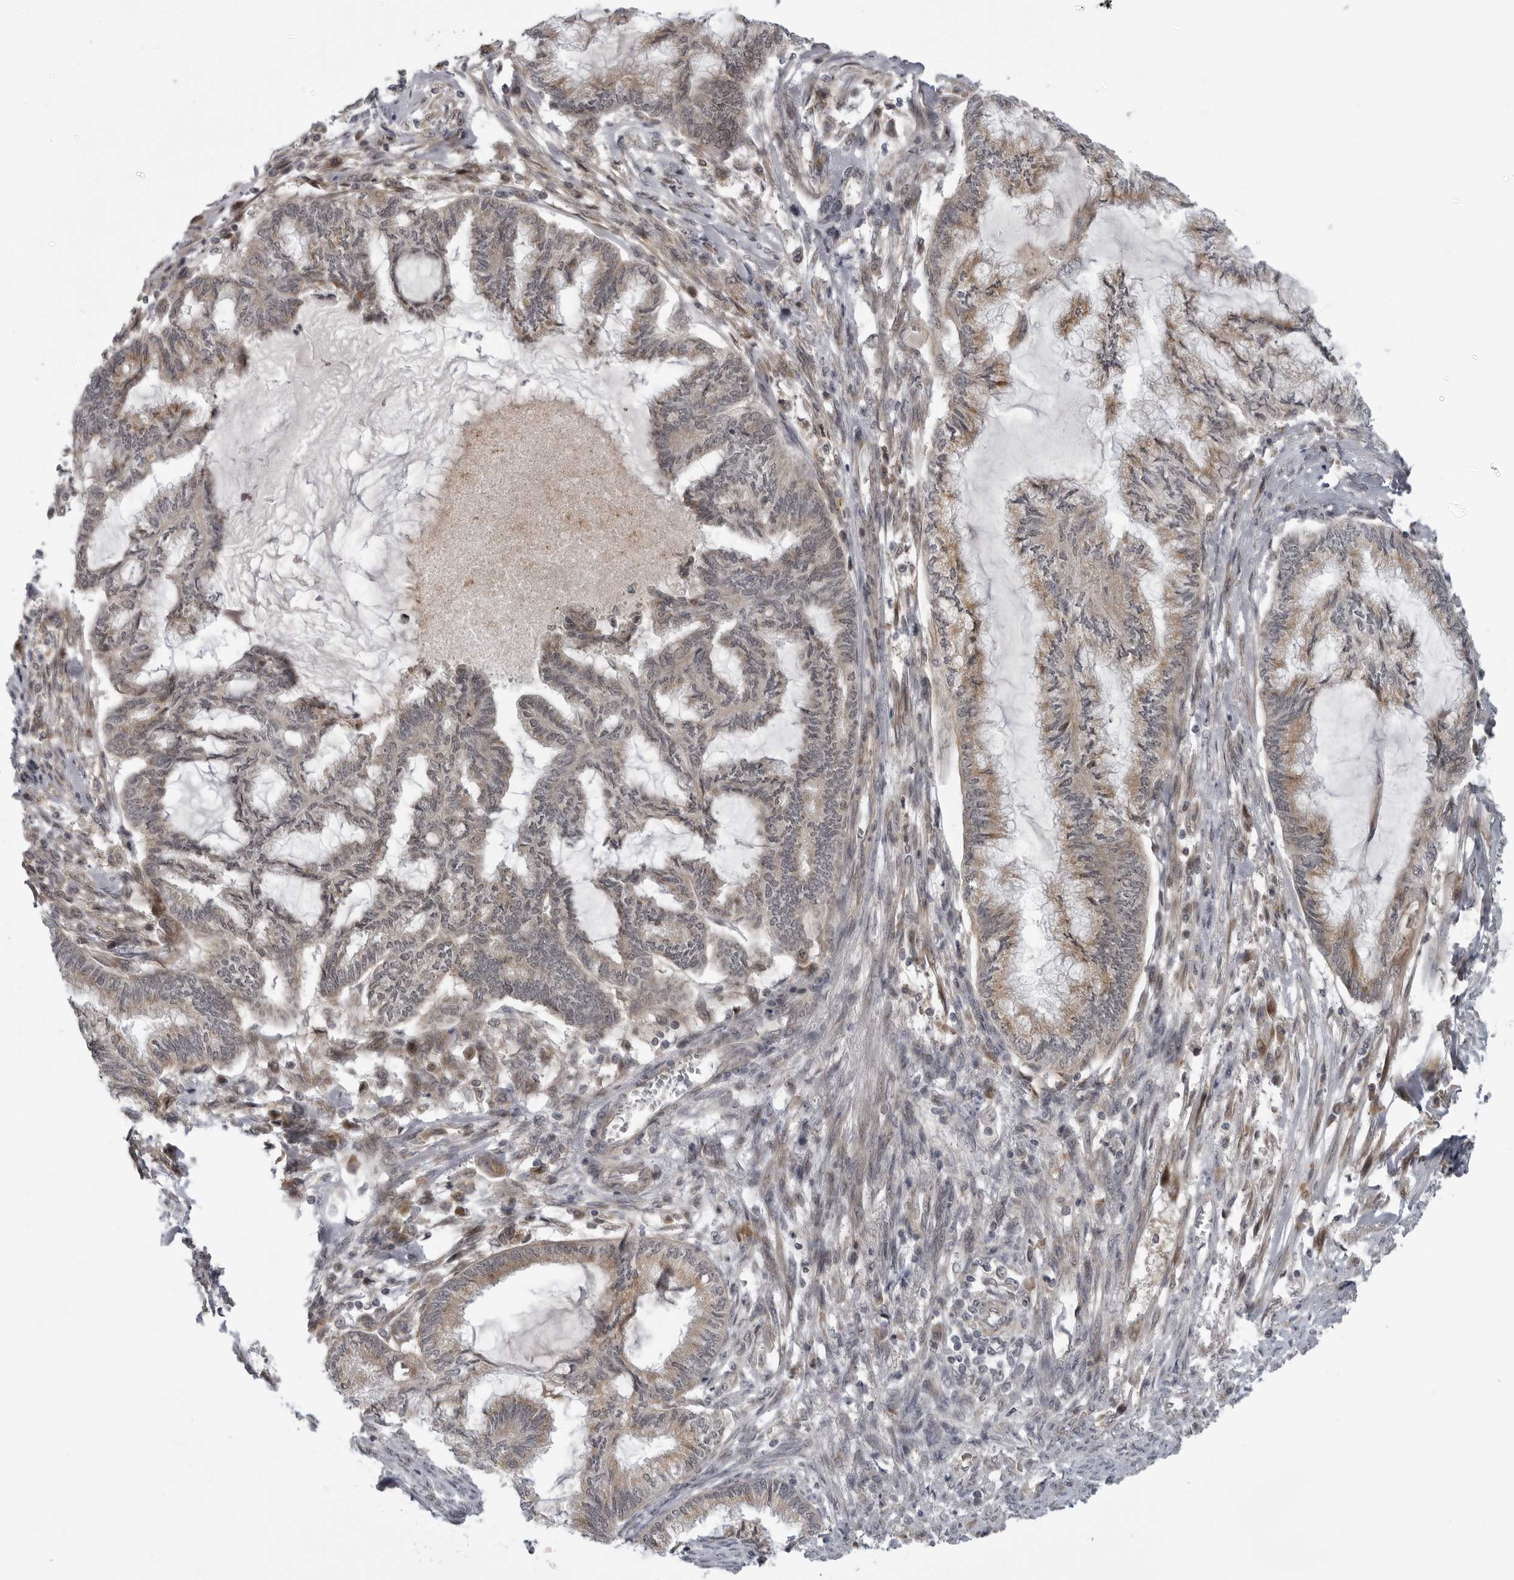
{"staining": {"intensity": "moderate", "quantity": ">75%", "location": "cytoplasmic/membranous"}, "tissue": "endometrial cancer", "cell_type": "Tumor cells", "image_type": "cancer", "snomed": [{"axis": "morphology", "description": "Adenocarcinoma, NOS"}, {"axis": "topography", "description": "Endometrium"}], "caption": "Moderate cytoplasmic/membranous protein staining is present in about >75% of tumor cells in adenocarcinoma (endometrial).", "gene": "LRRC45", "patient": {"sex": "female", "age": 86}}